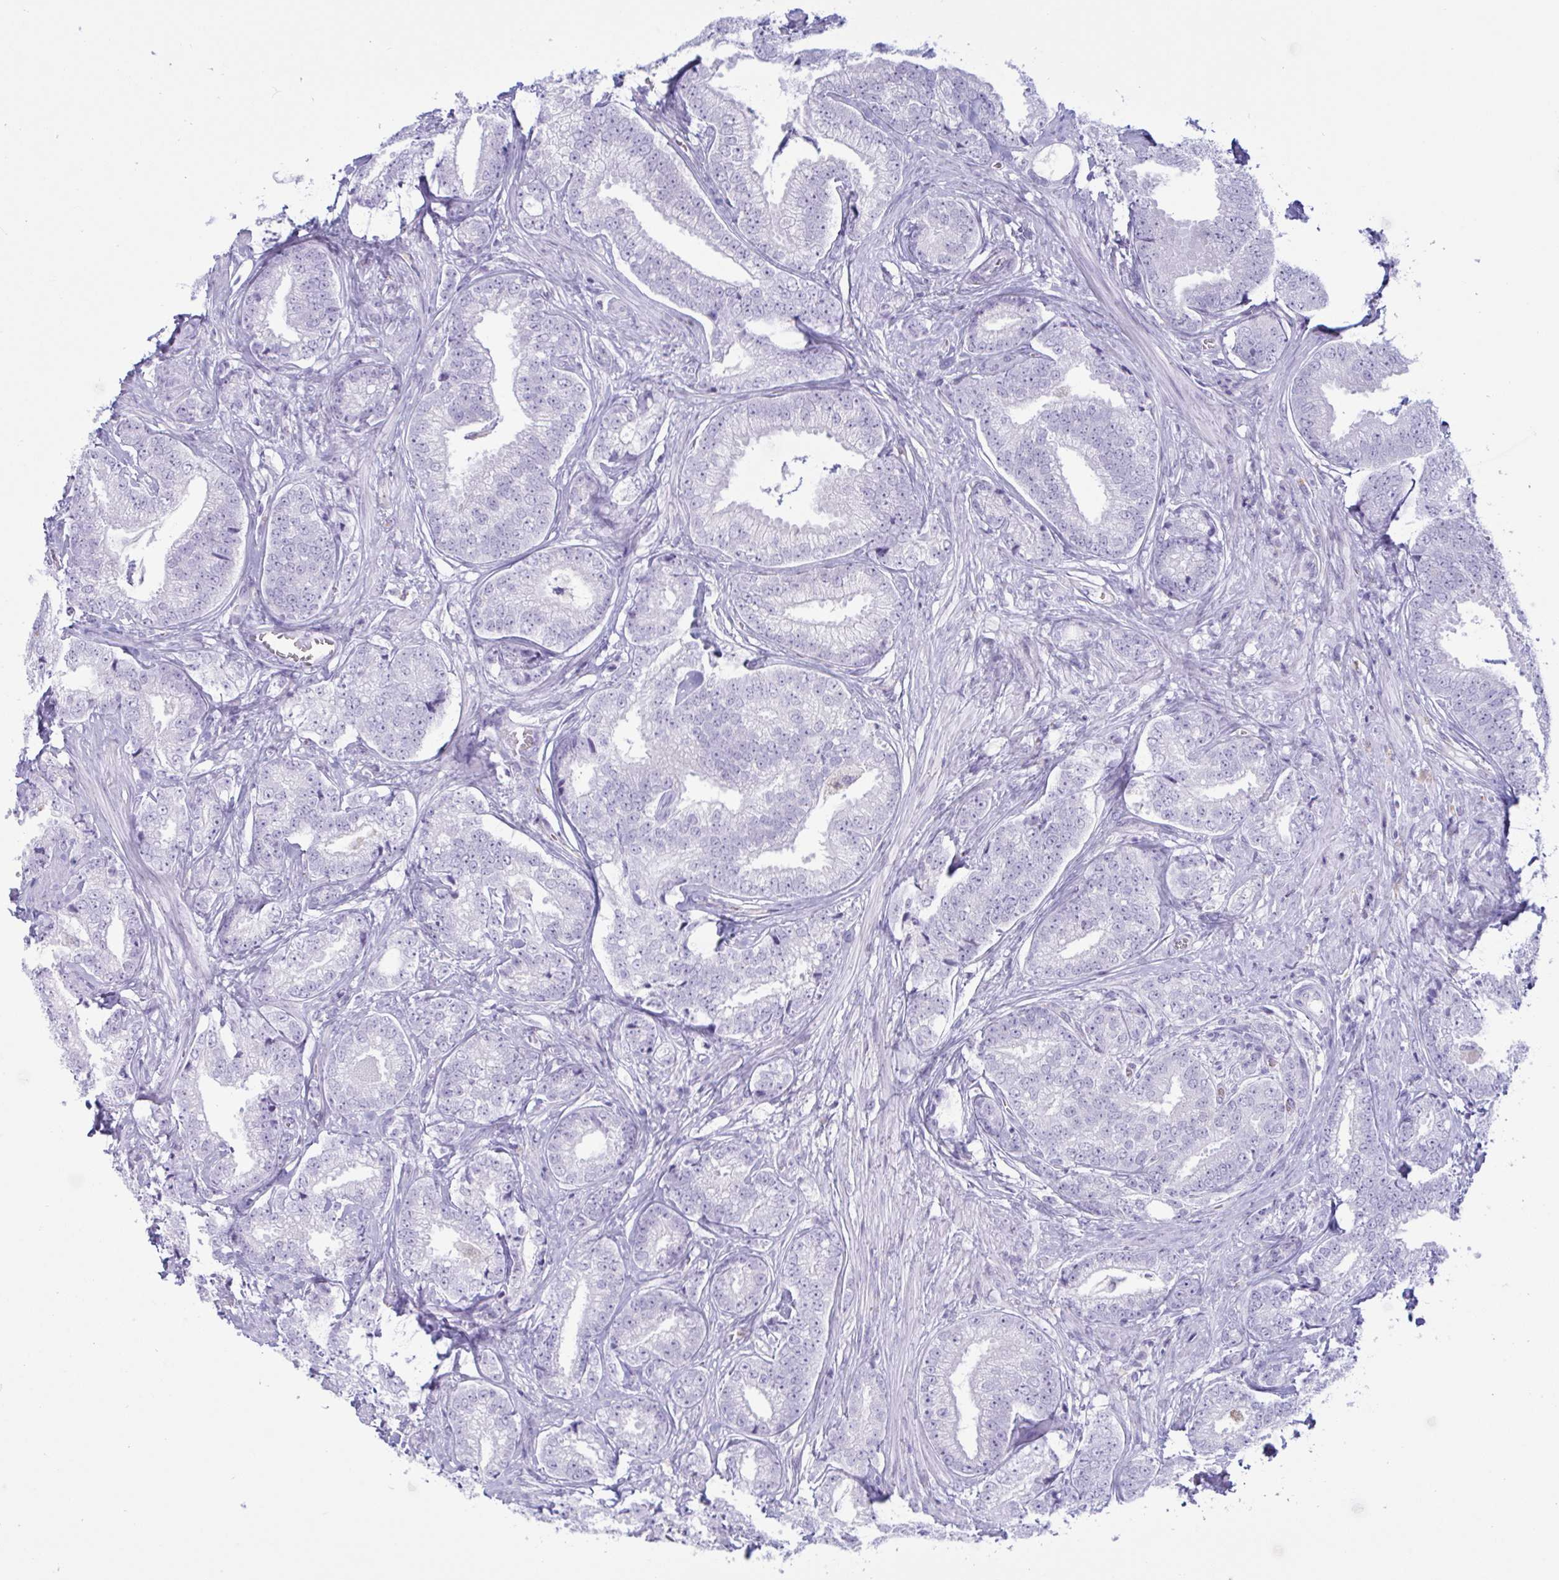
{"staining": {"intensity": "negative", "quantity": "none", "location": "none"}, "tissue": "prostate cancer", "cell_type": "Tumor cells", "image_type": "cancer", "snomed": [{"axis": "morphology", "description": "Adenocarcinoma, Low grade"}, {"axis": "topography", "description": "Prostate"}], "caption": "The histopathology image shows no significant positivity in tumor cells of prostate cancer (adenocarcinoma (low-grade)).", "gene": "XCL1", "patient": {"sex": "male", "age": 63}}